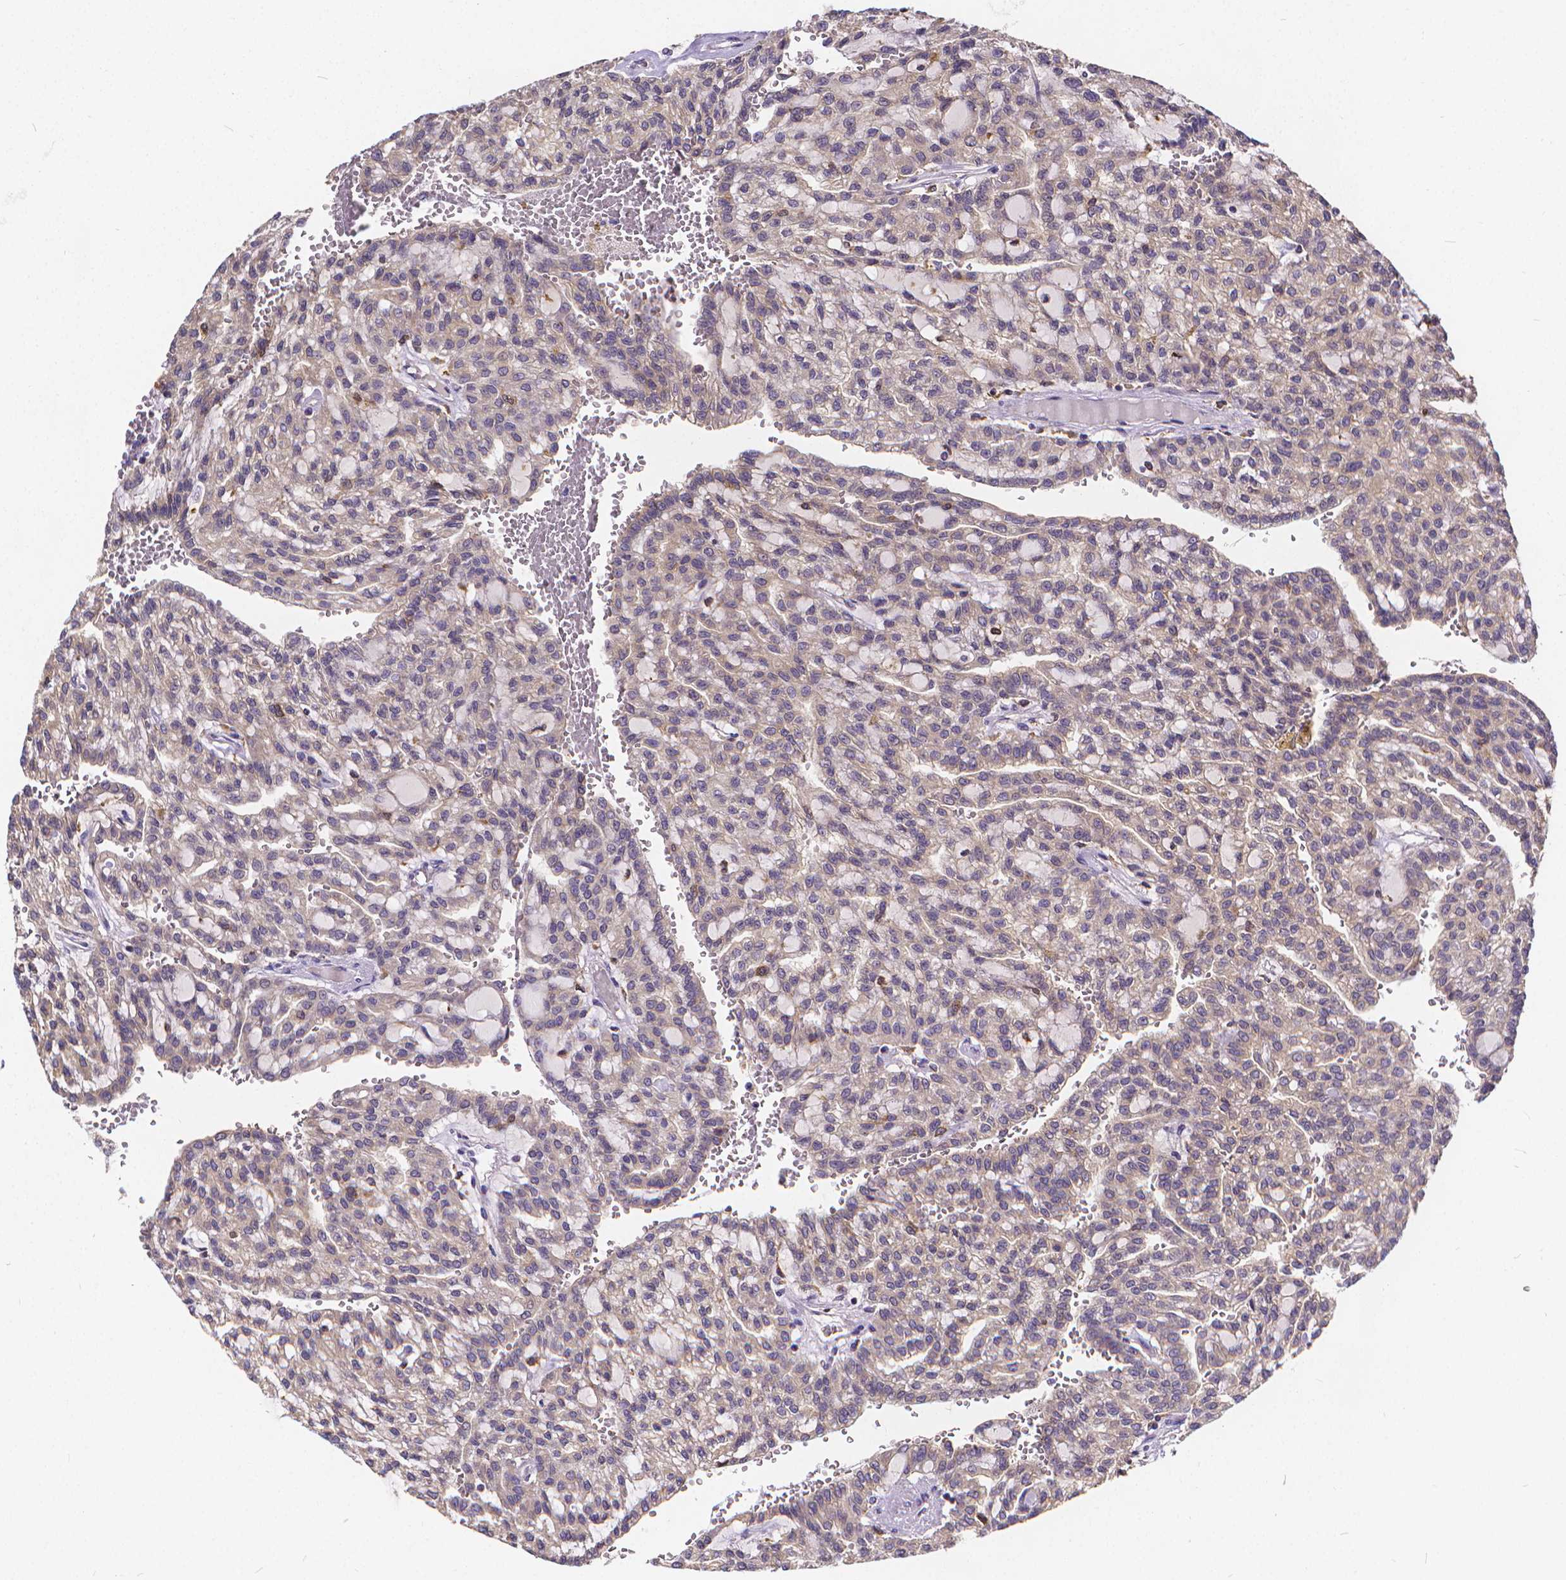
{"staining": {"intensity": "negative", "quantity": "none", "location": "none"}, "tissue": "renal cancer", "cell_type": "Tumor cells", "image_type": "cancer", "snomed": [{"axis": "morphology", "description": "Adenocarcinoma, NOS"}, {"axis": "topography", "description": "Kidney"}], "caption": "A high-resolution image shows immunohistochemistry (IHC) staining of renal cancer (adenocarcinoma), which reveals no significant positivity in tumor cells.", "gene": "GLRB", "patient": {"sex": "male", "age": 63}}